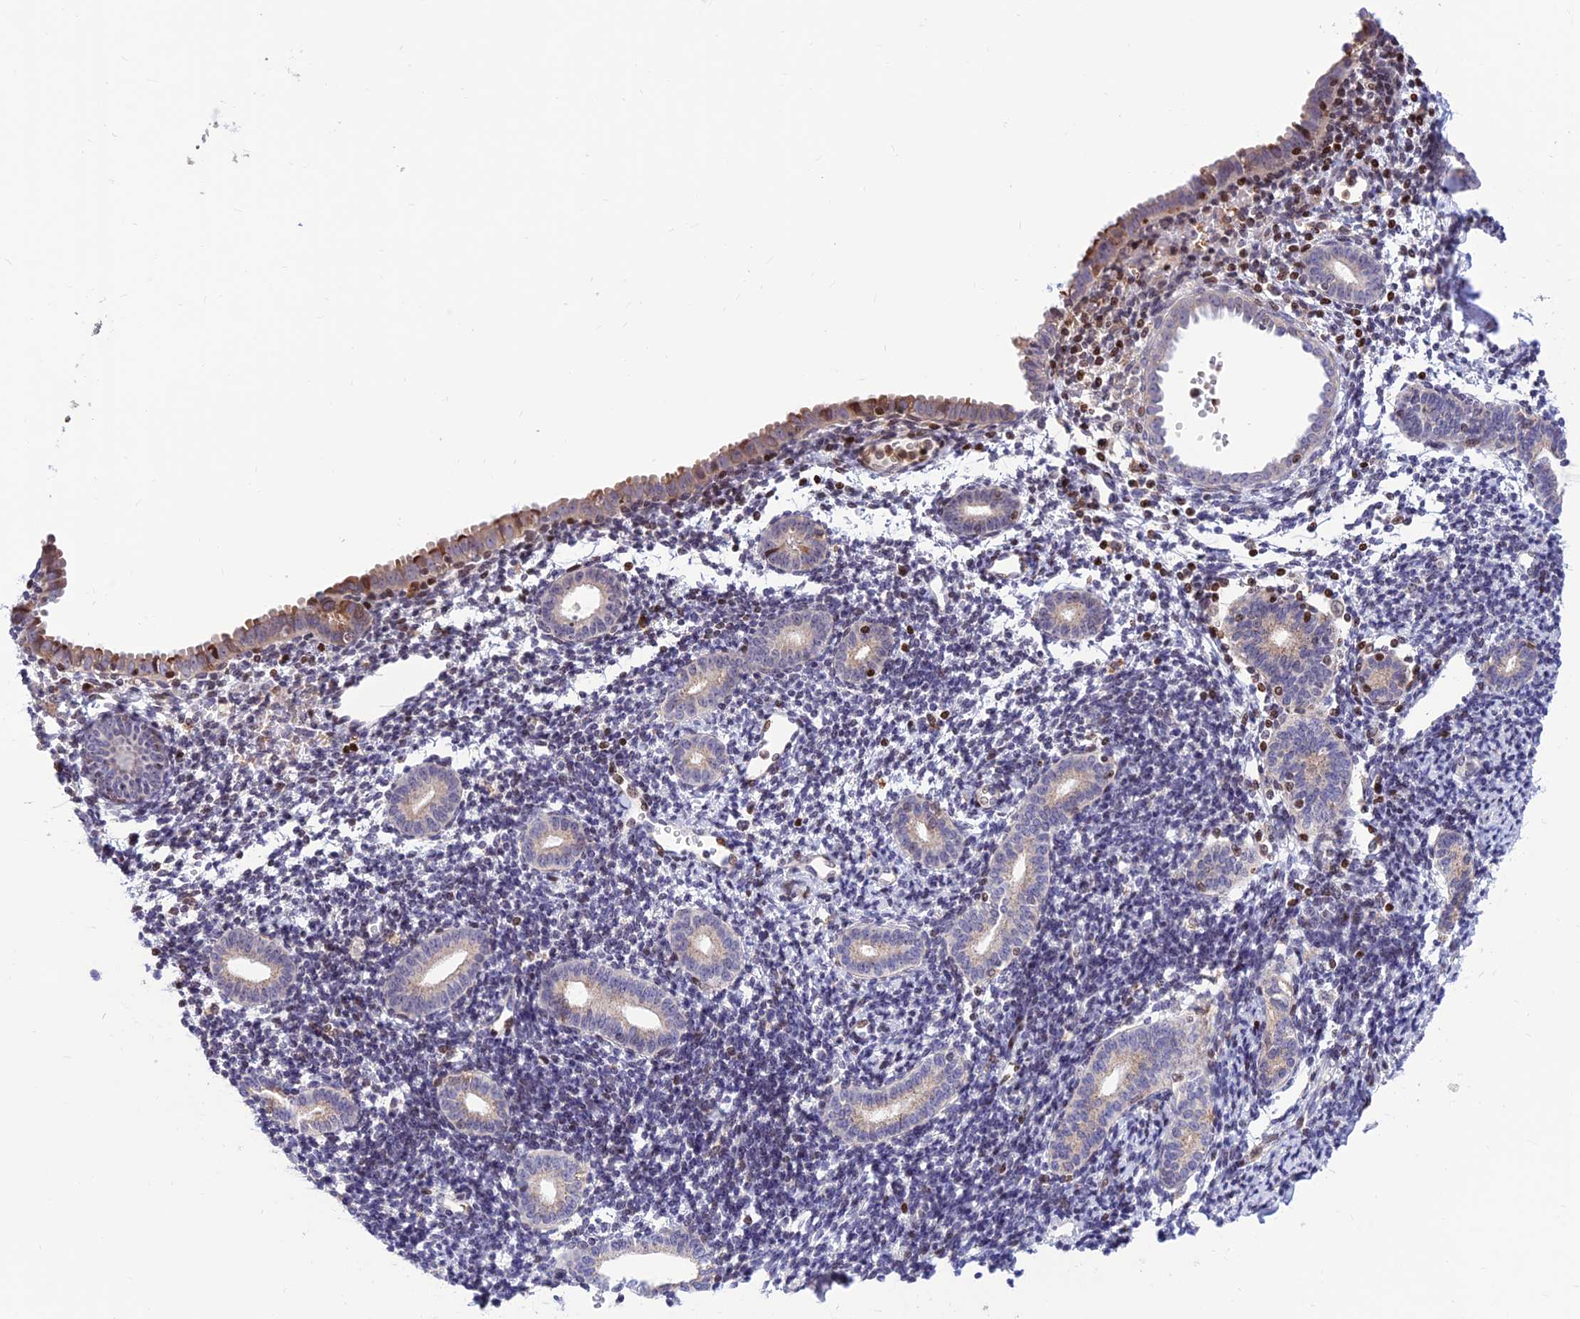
{"staining": {"intensity": "negative", "quantity": "none", "location": "none"}, "tissue": "endometrium", "cell_type": "Cells in endometrial stroma", "image_type": "normal", "snomed": [{"axis": "morphology", "description": "Normal tissue, NOS"}, {"axis": "topography", "description": "Endometrium"}], "caption": "This is an immunohistochemistry histopathology image of normal human endometrium. There is no positivity in cells in endometrial stroma.", "gene": "FAM186B", "patient": {"sex": "female", "age": 56}}